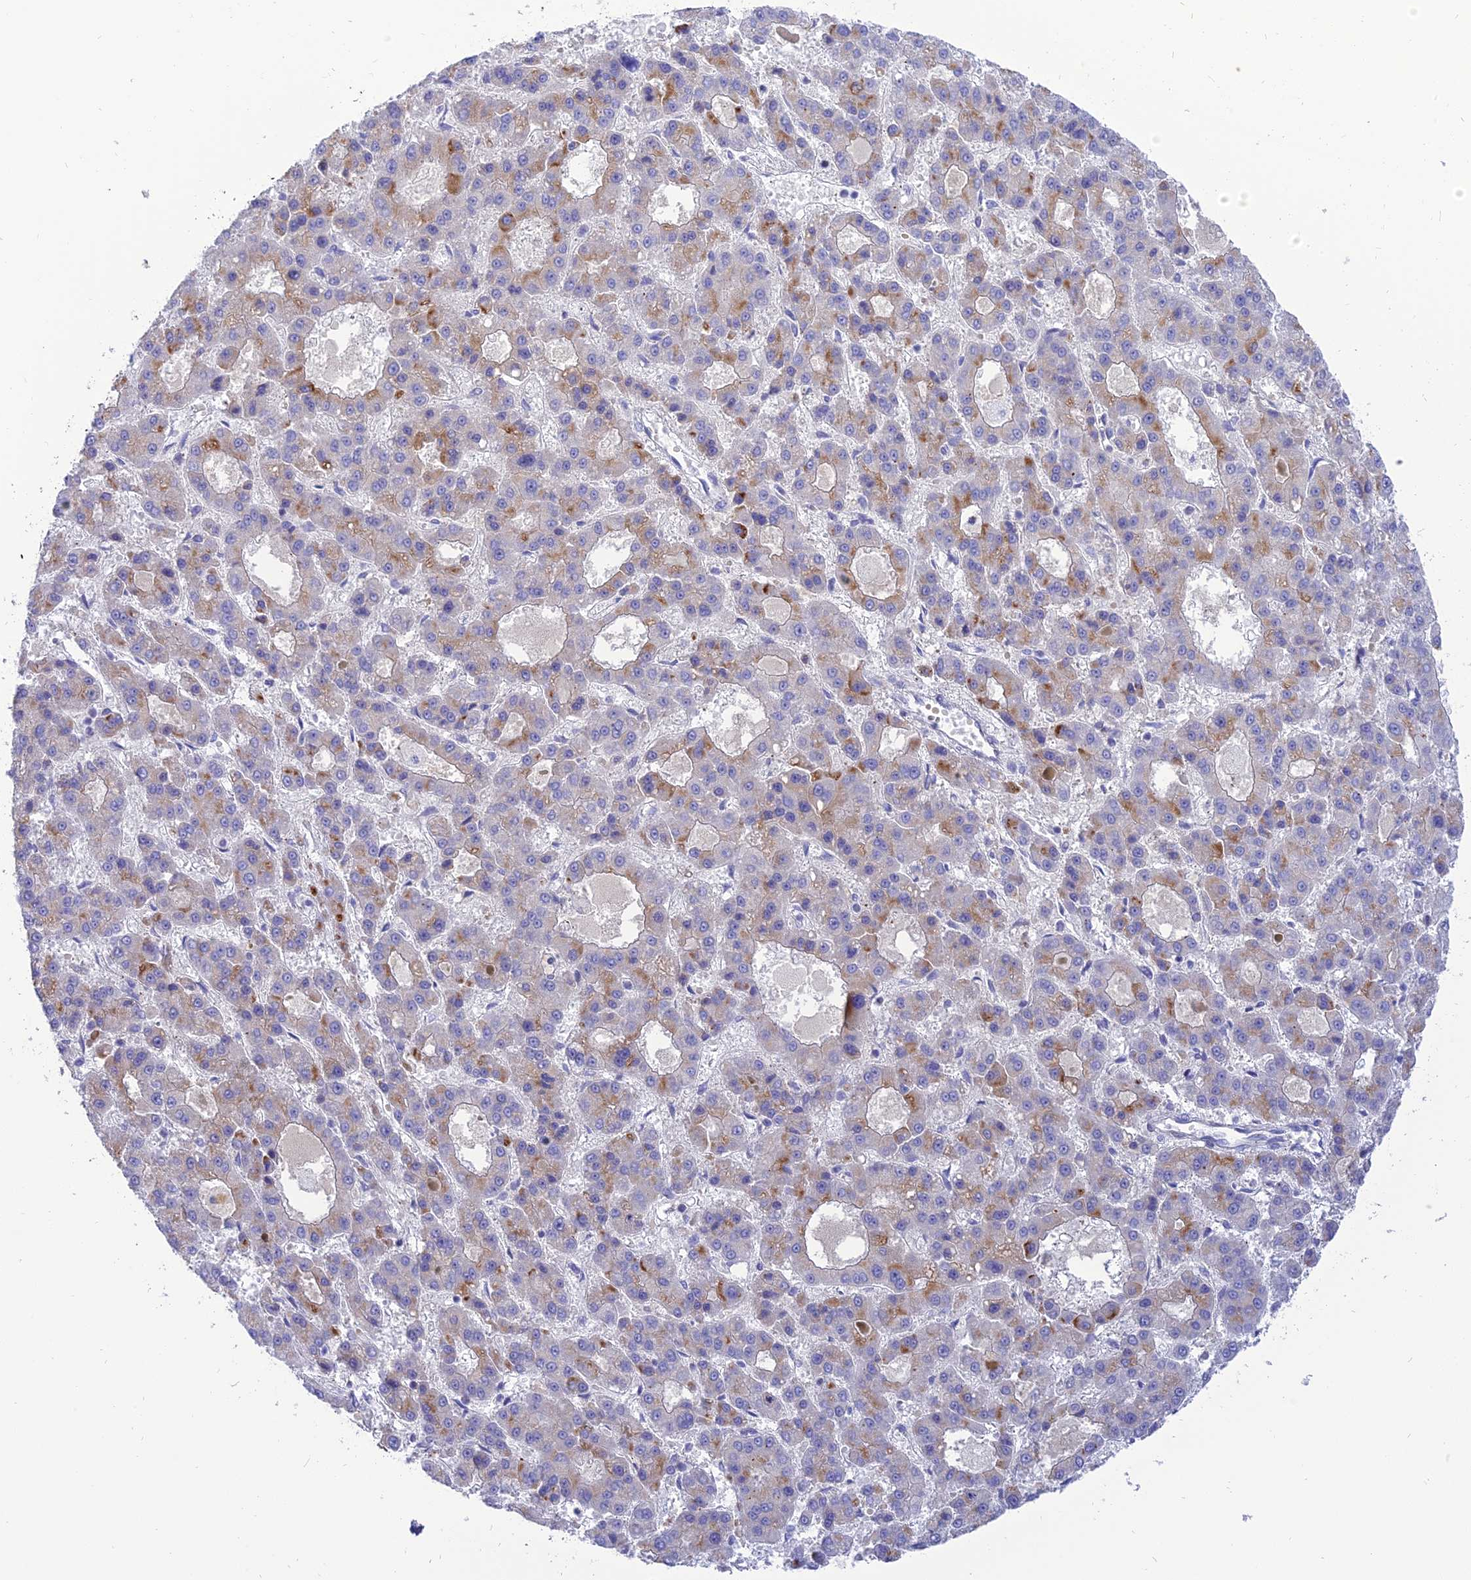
{"staining": {"intensity": "moderate", "quantity": "<25%", "location": "cytoplasmic/membranous"}, "tissue": "liver cancer", "cell_type": "Tumor cells", "image_type": "cancer", "snomed": [{"axis": "morphology", "description": "Carcinoma, Hepatocellular, NOS"}, {"axis": "topography", "description": "Liver"}], "caption": "Hepatocellular carcinoma (liver) tissue reveals moderate cytoplasmic/membranous staining in approximately <25% of tumor cells (brown staining indicates protein expression, while blue staining denotes nuclei).", "gene": "MBD3L1", "patient": {"sex": "male", "age": 70}}